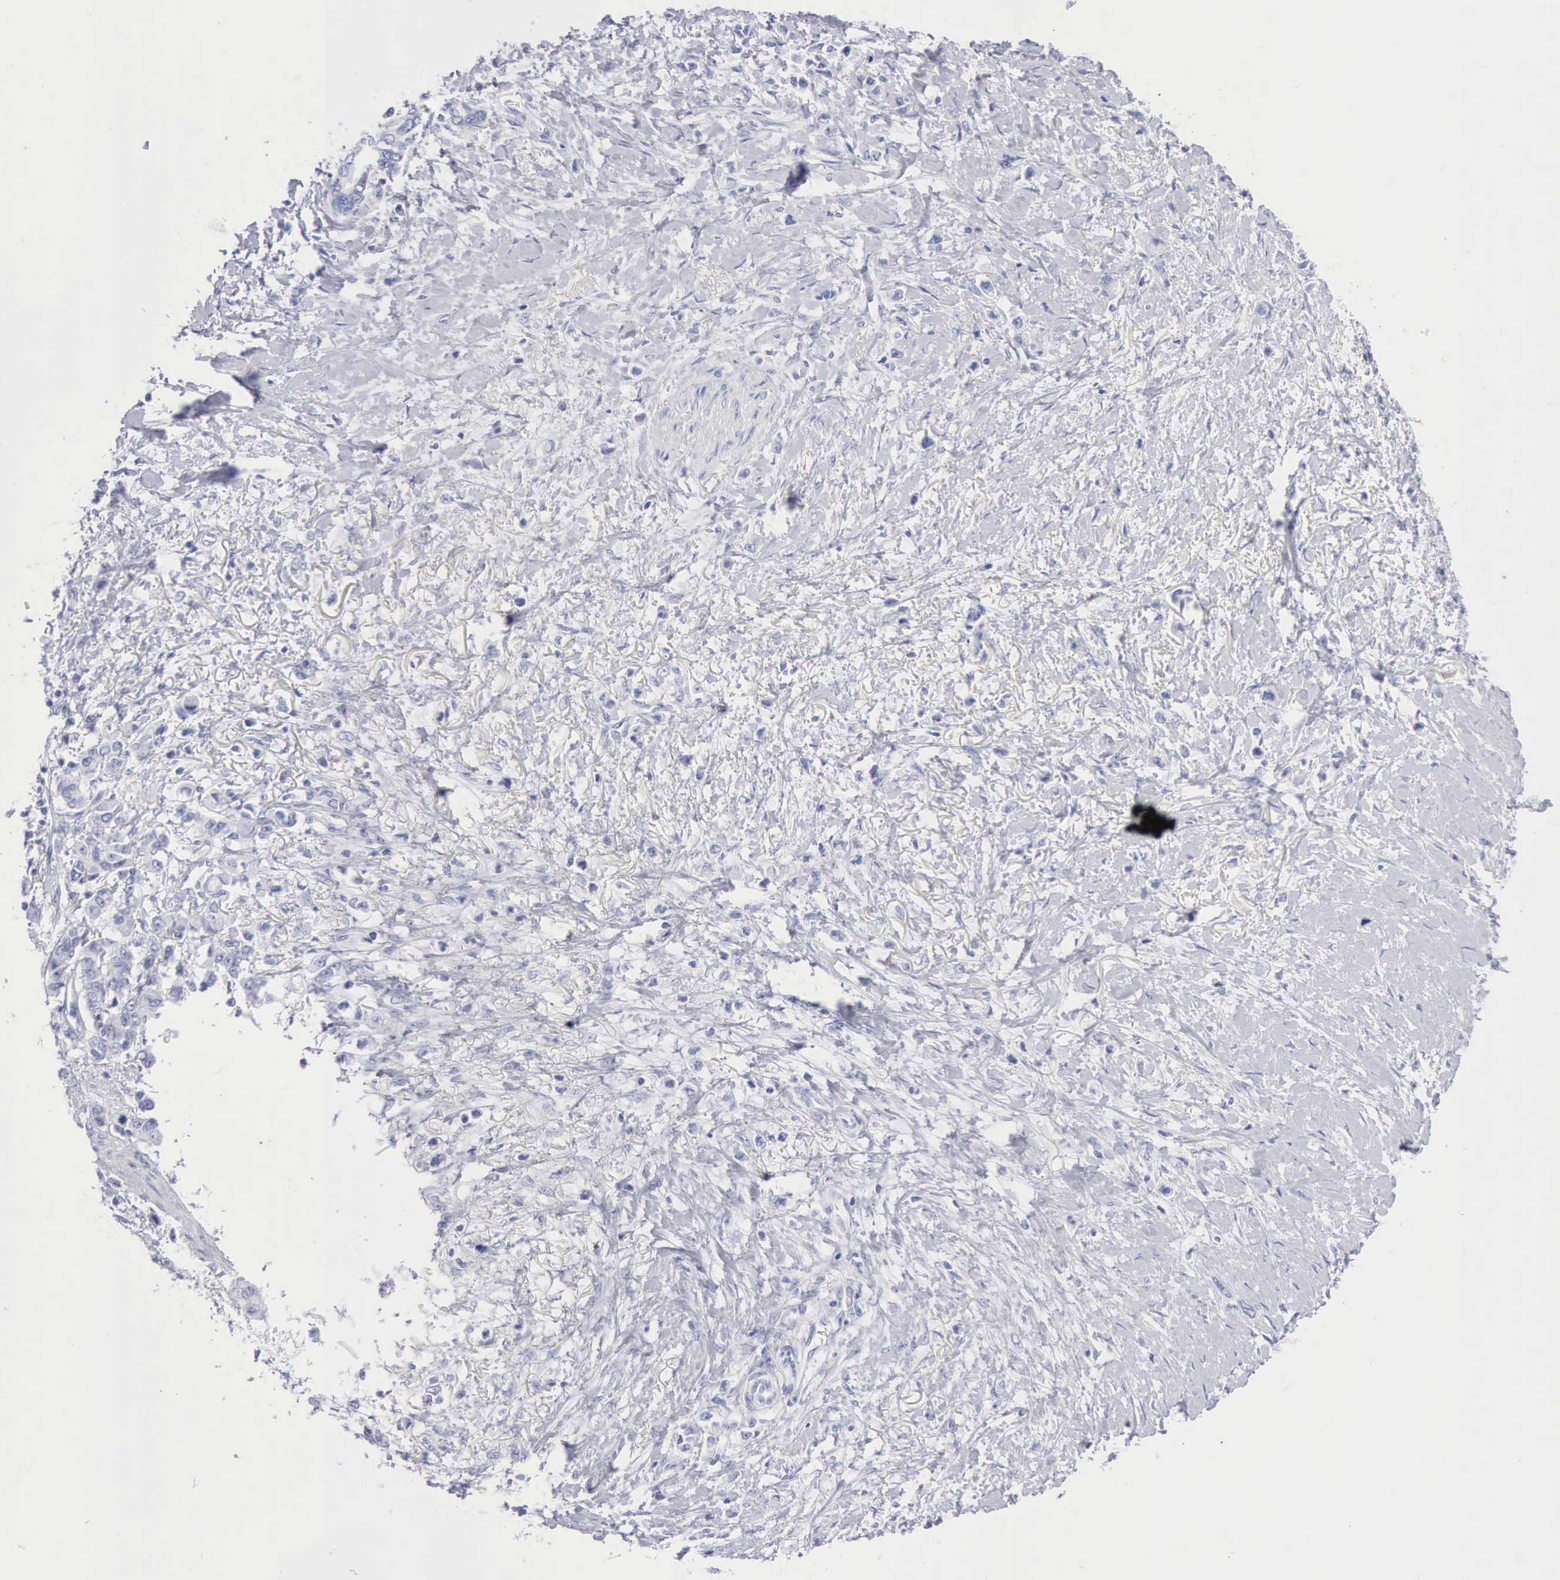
{"staining": {"intensity": "negative", "quantity": "none", "location": "none"}, "tissue": "stomach cancer", "cell_type": "Tumor cells", "image_type": "cancer", "snomed": [{"axis": "morphology", "description": "Adenocarcinoma, NOS"}, {"axis": "topography", "description": "Stomach"}], "caption": "Tumor cells show no significant staining in stomach cancer. Nuclei are stained in blue.", "gene": "KRT5", "patient": {"sex": "male", "age": 78}}